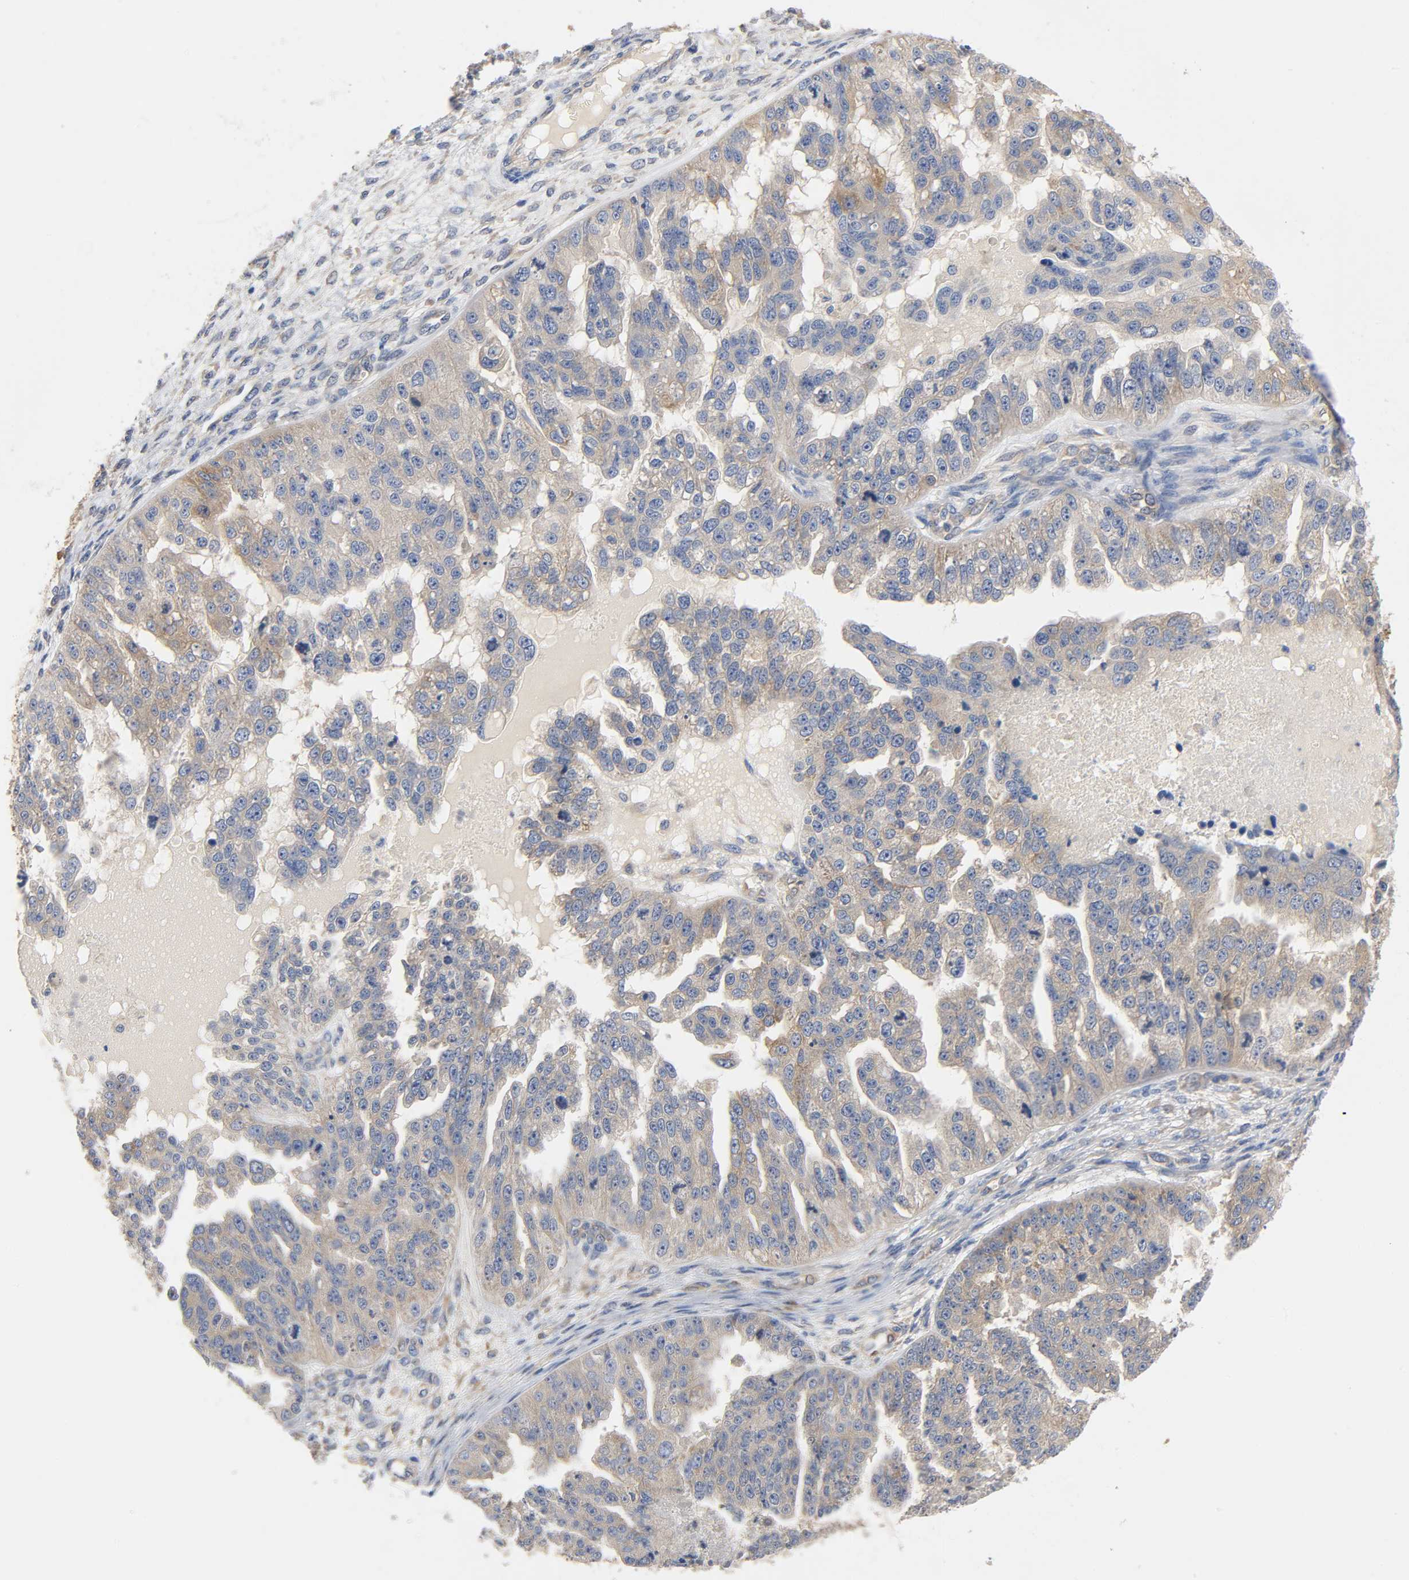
{"staining": {"intensity": "weak", "quantity": ">75%", "location": "cytoplasmic/membranous"}, "tissue": "ovarian cancer", "cell_type": "Tumor cells", "image_type": "cancer", "snomed": [{"axis": "morphology", "description": "Cystadenocarcinoma, serous, NOS"}, {"axis": "topography", "description": "Ovary"}], "caption": "IHC (DAB (3,3'-diaminobenzidine)) staining of human ovarian cancer displays weak cytoplasmic/membranous protein staining in about >75% of tumor cells.", "gene": "PRKAB1", "patient": {"sex": "female", "age": 58}}